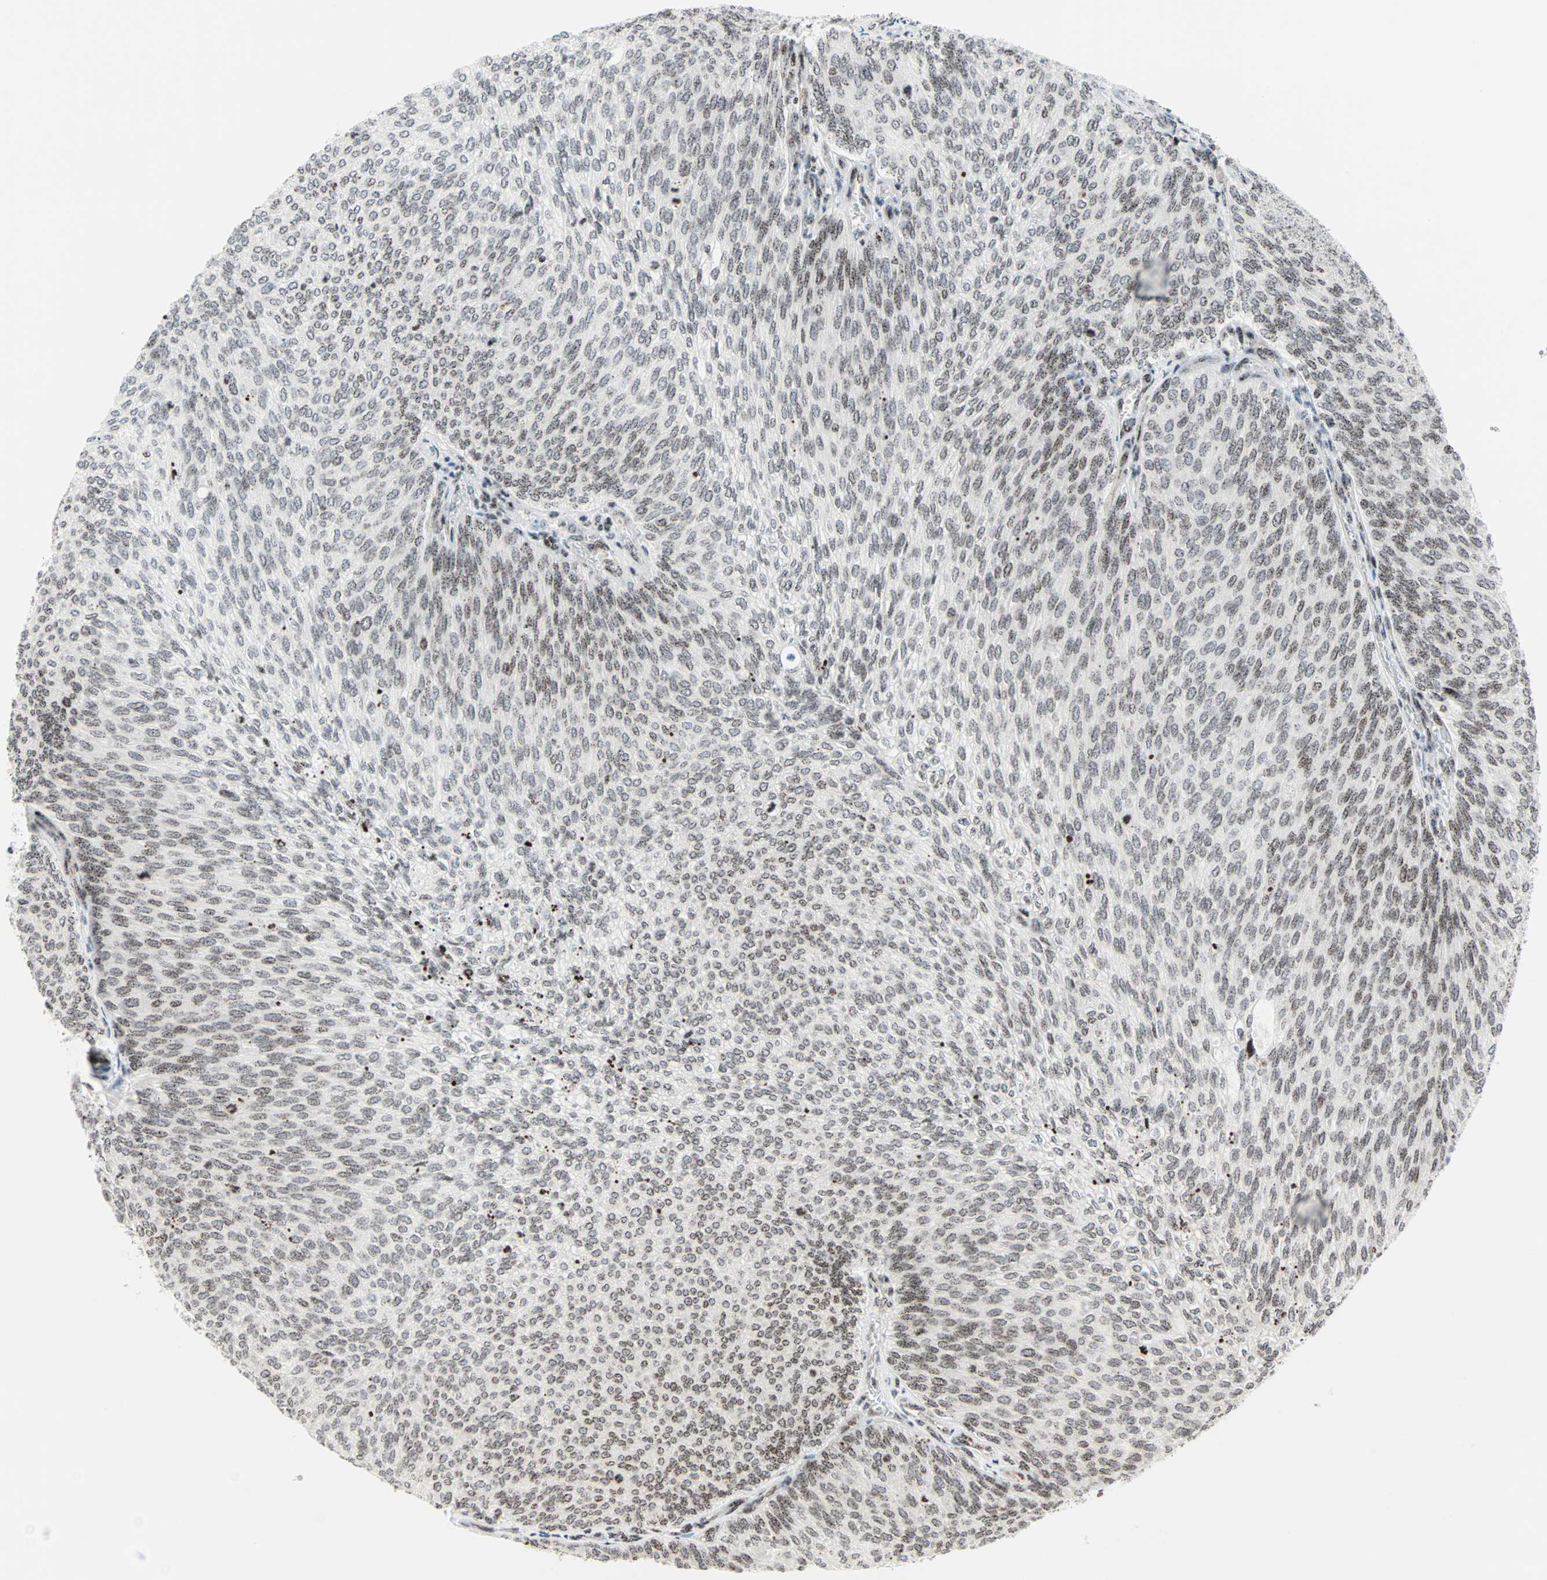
{"staining": {"intensity": "weak", "quantity": ">75%", "location": "nuclear"}, "tissue": "urothelial cancer", "cell_type": "Tumor cells", "image_type": "cancer", "snomed": [{"axis": "morphology", "description": "Urothelial carcinoma, Low grade"}, {"axis": "topography", "description": "Urinary bladder"}], "caption": "High-magnification brightfield microscopy of low-grade urothelial carcinoma stained with DAB (3,3'-diaminobenzidine) (brown) and counterstained with hematoxylin (blue). tumor cells exhibit weak nuclear positivity is present in approximately>75% of cells.", "gene": "CENPA", "patient": {"sex": "female", "age": 79}}